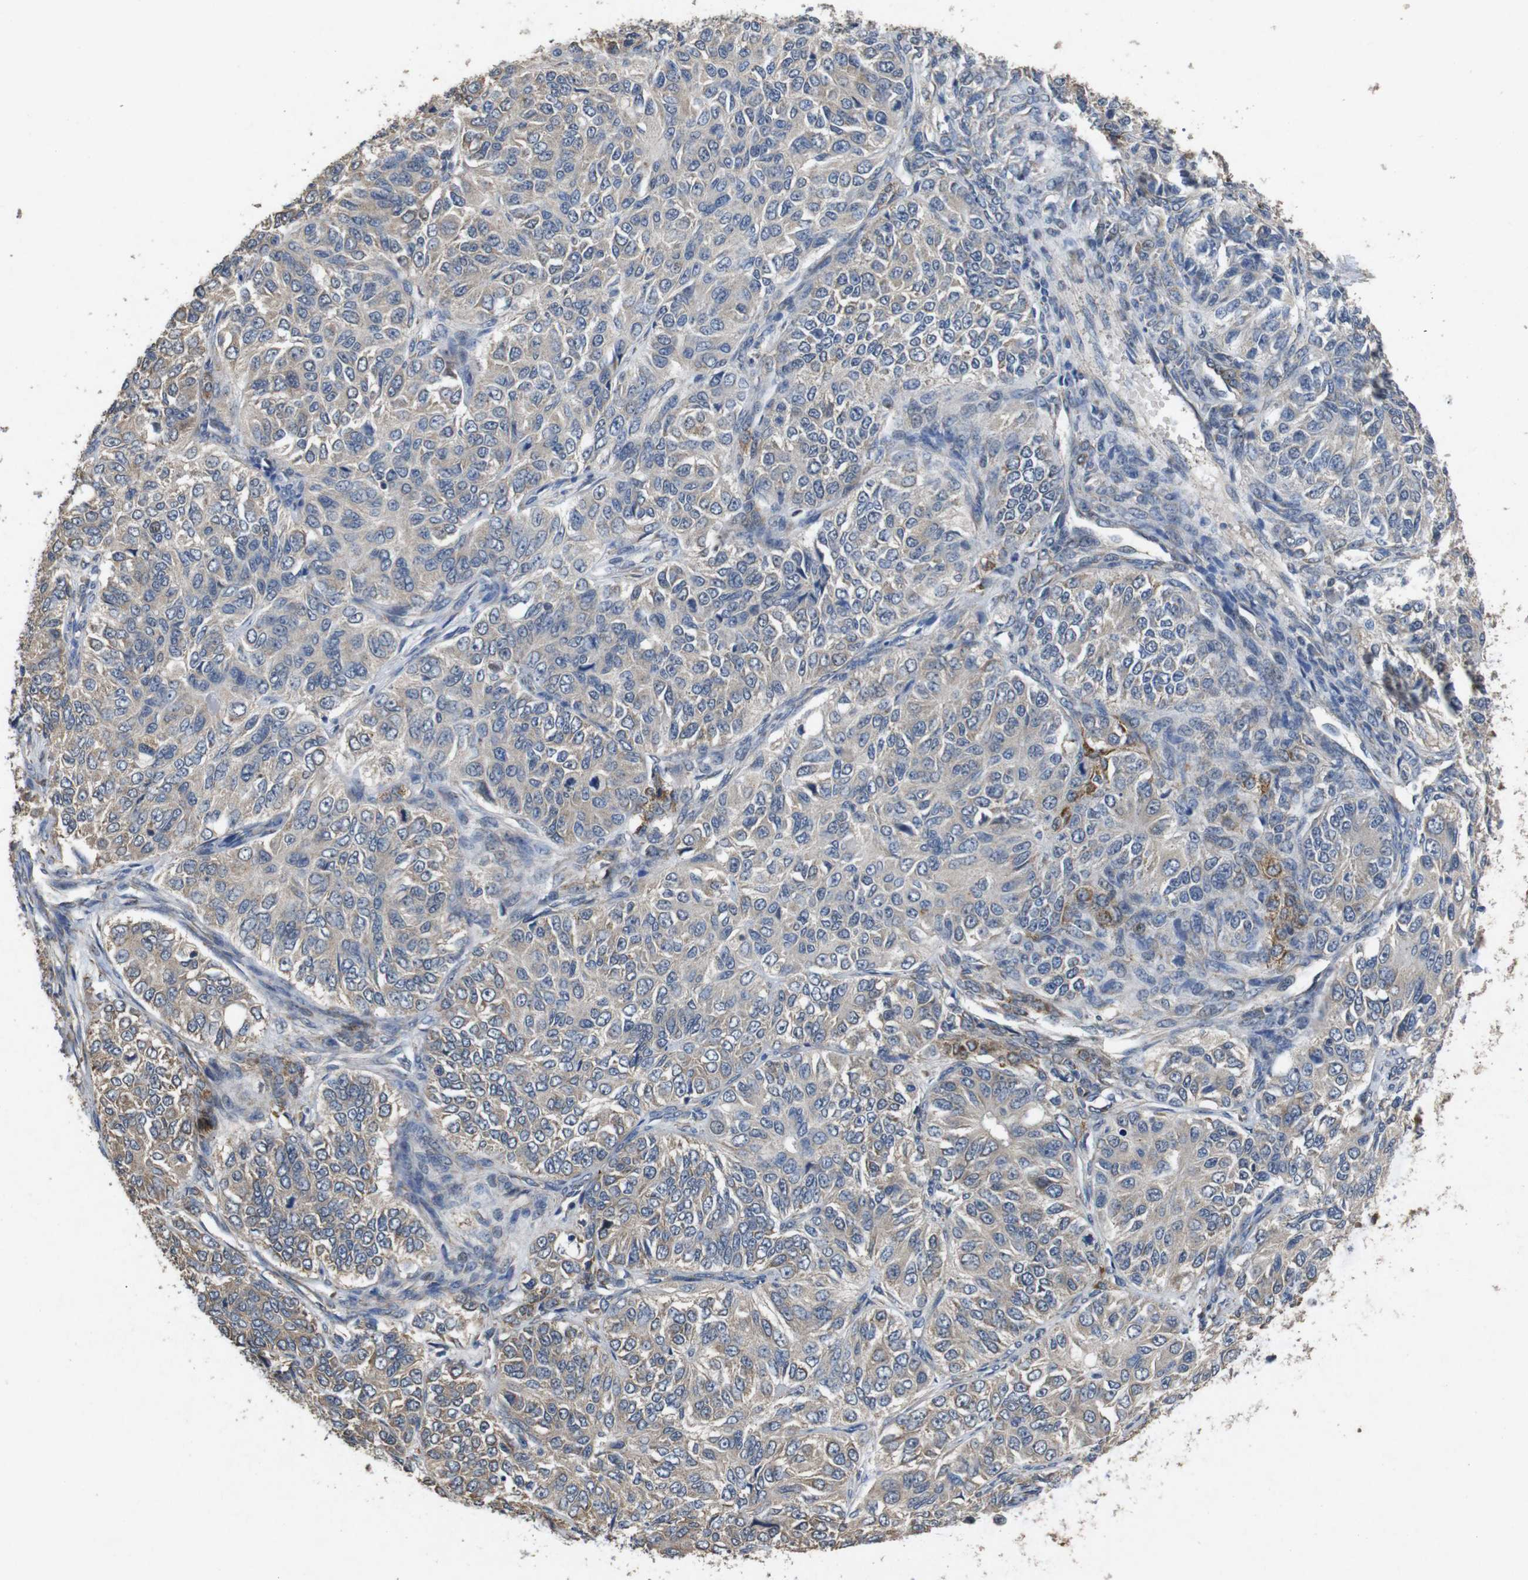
{"staining": {"intensity": "moderate", "quantity": ">75%", "location": "cytoplasmic/membranous"}, "tissue": "ovarian cancer", "cell_type": "Tumor cells", "image_type": "cancer", "snomed": [{"axis": "morphology", "description": "Carcinoma, endometroid"}, {"axis": "topography", "description": "Ovary"}], "caption": "Ovarian cancer stained with IHC reveals moderate cytoplasmic/membranous staining in about >75% of tumor cells.", "gene": "BNIP3", "patient": {"sex": "female", "age": 51}}